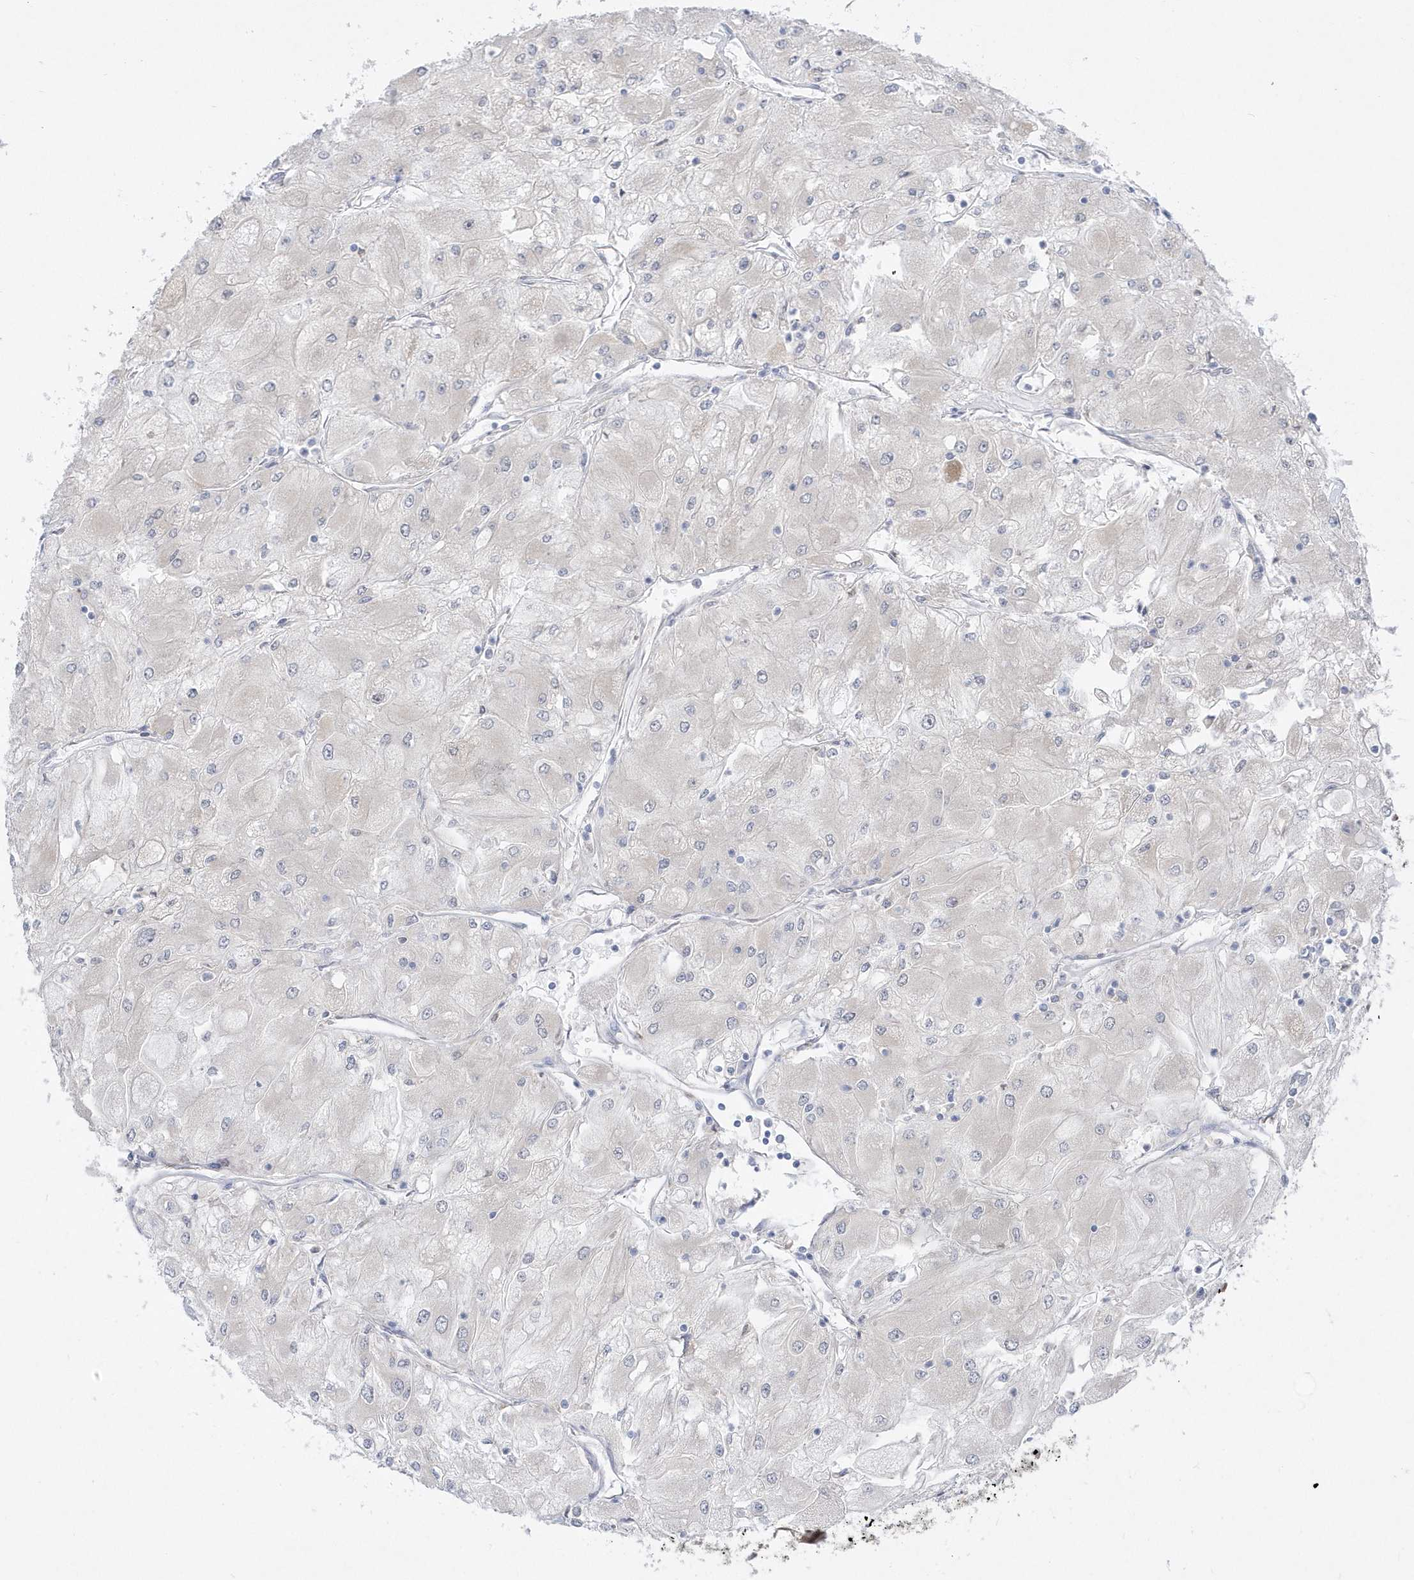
{"staining": {"intensity": "negative", "quantity": "none", "location": "none"}, "tissue": "renal cancer", "cell_type": "Tumor cells", "image_type": "cancer", "snomed": [{"axis": "morphology", "description": "Adenocarcinoma, NOS"}, {"axis": "topography", "description": "Kidney"}], "caption": "This is an immunohistochemistry micrograph of human renal adenocarcinoma. There is no expression in tumor cells.", "gene": "PCBD1", "patient": {"sex": "male", "age": 80}}